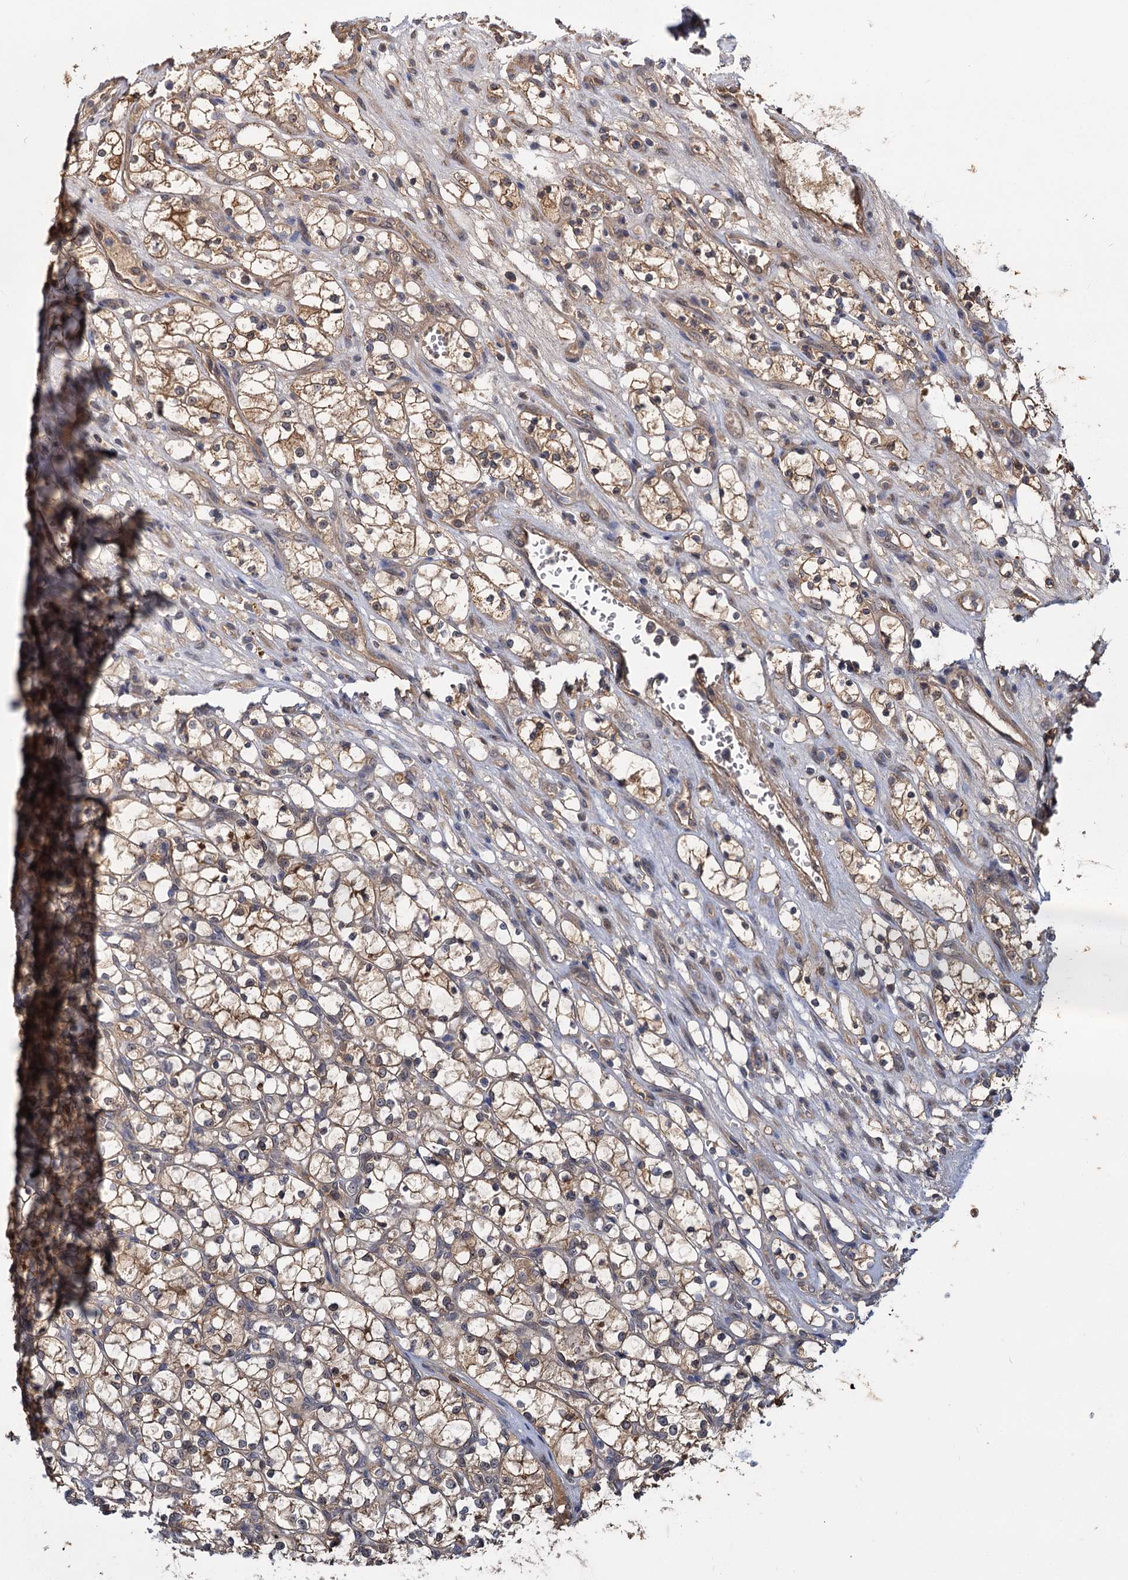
{"staining": {"intensity": "moderate", "quantity": ">75%", "location": "cytoplasmic/membranous"}, "tissue": "renal cancer", "cell_type": "Tumor cells", "image_type": "cancer", "snomed": [{"axis": "morphology", "description": "Adenocarcinoma, NOS"}, {"axis": "topography", "description": "Kidney"}], "caption": "Moderate cytoplasmic/membranous positivity for a protein is present in approximately >75% of tumor cells of renal cancer using IHC.", "gene": "SNX15", "patient": {"sex": "female", "age": 69}}